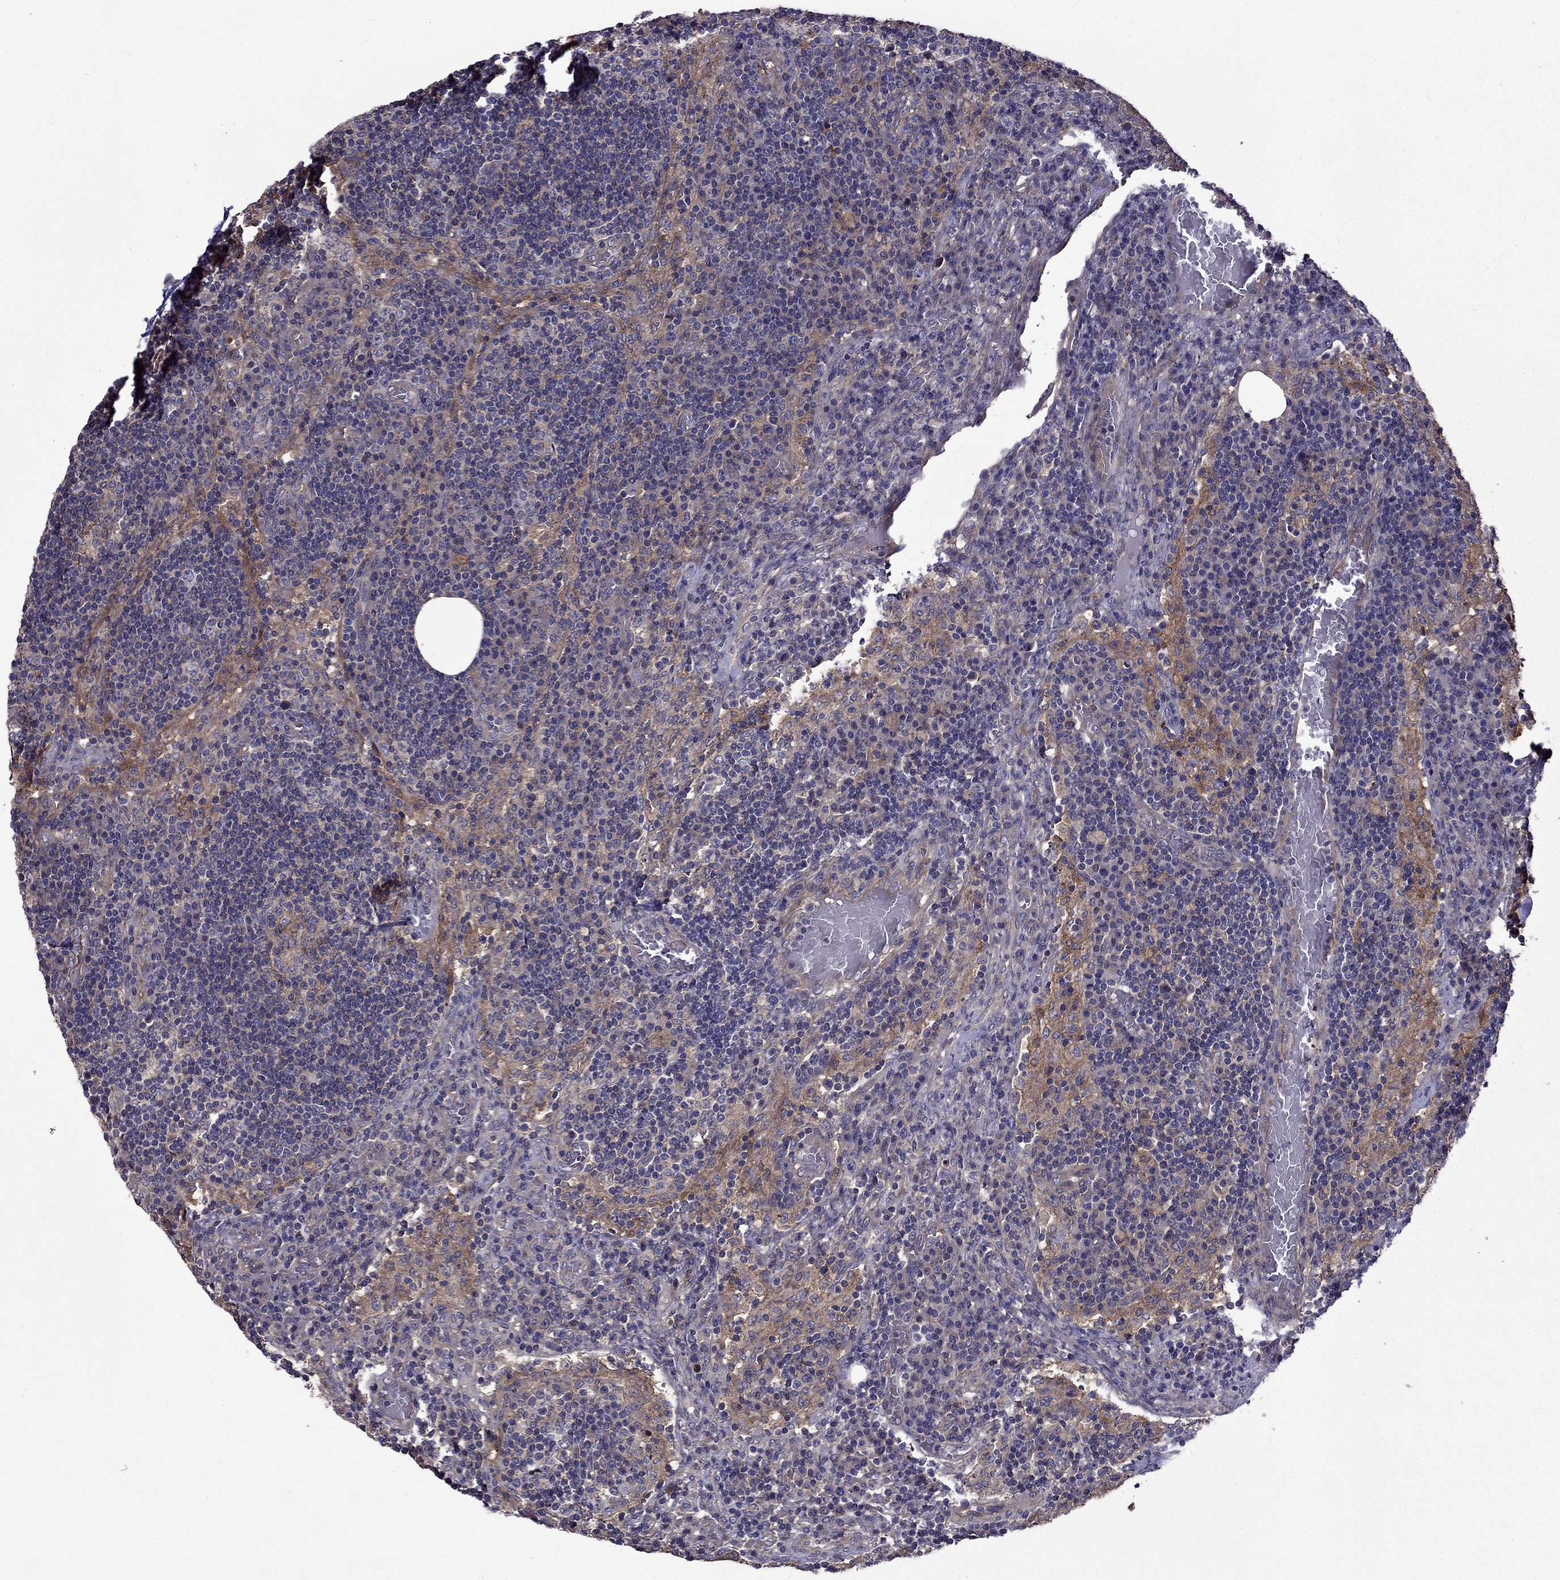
{"staining": {"intensity": "negative", "quantity": "none", "location": "none"}, "tissue": "lymph node", "cell_type": "Germinal center cells", "image_type": "normal", "snomed": [{"axis": "morphology", "description": "Normal tissue, NOS"}, {"axis": "topography", "description": "Lymph node"}], "caption": "Unremarkable lymph node was stained to show a protein in brown. There is no significant staining in germinal center cells. (DAB (3,3'-diaminobenzidine) IHC, high magnification).", "gene": "ITGB1", "patient": {"sex": "male", "age": 63}}